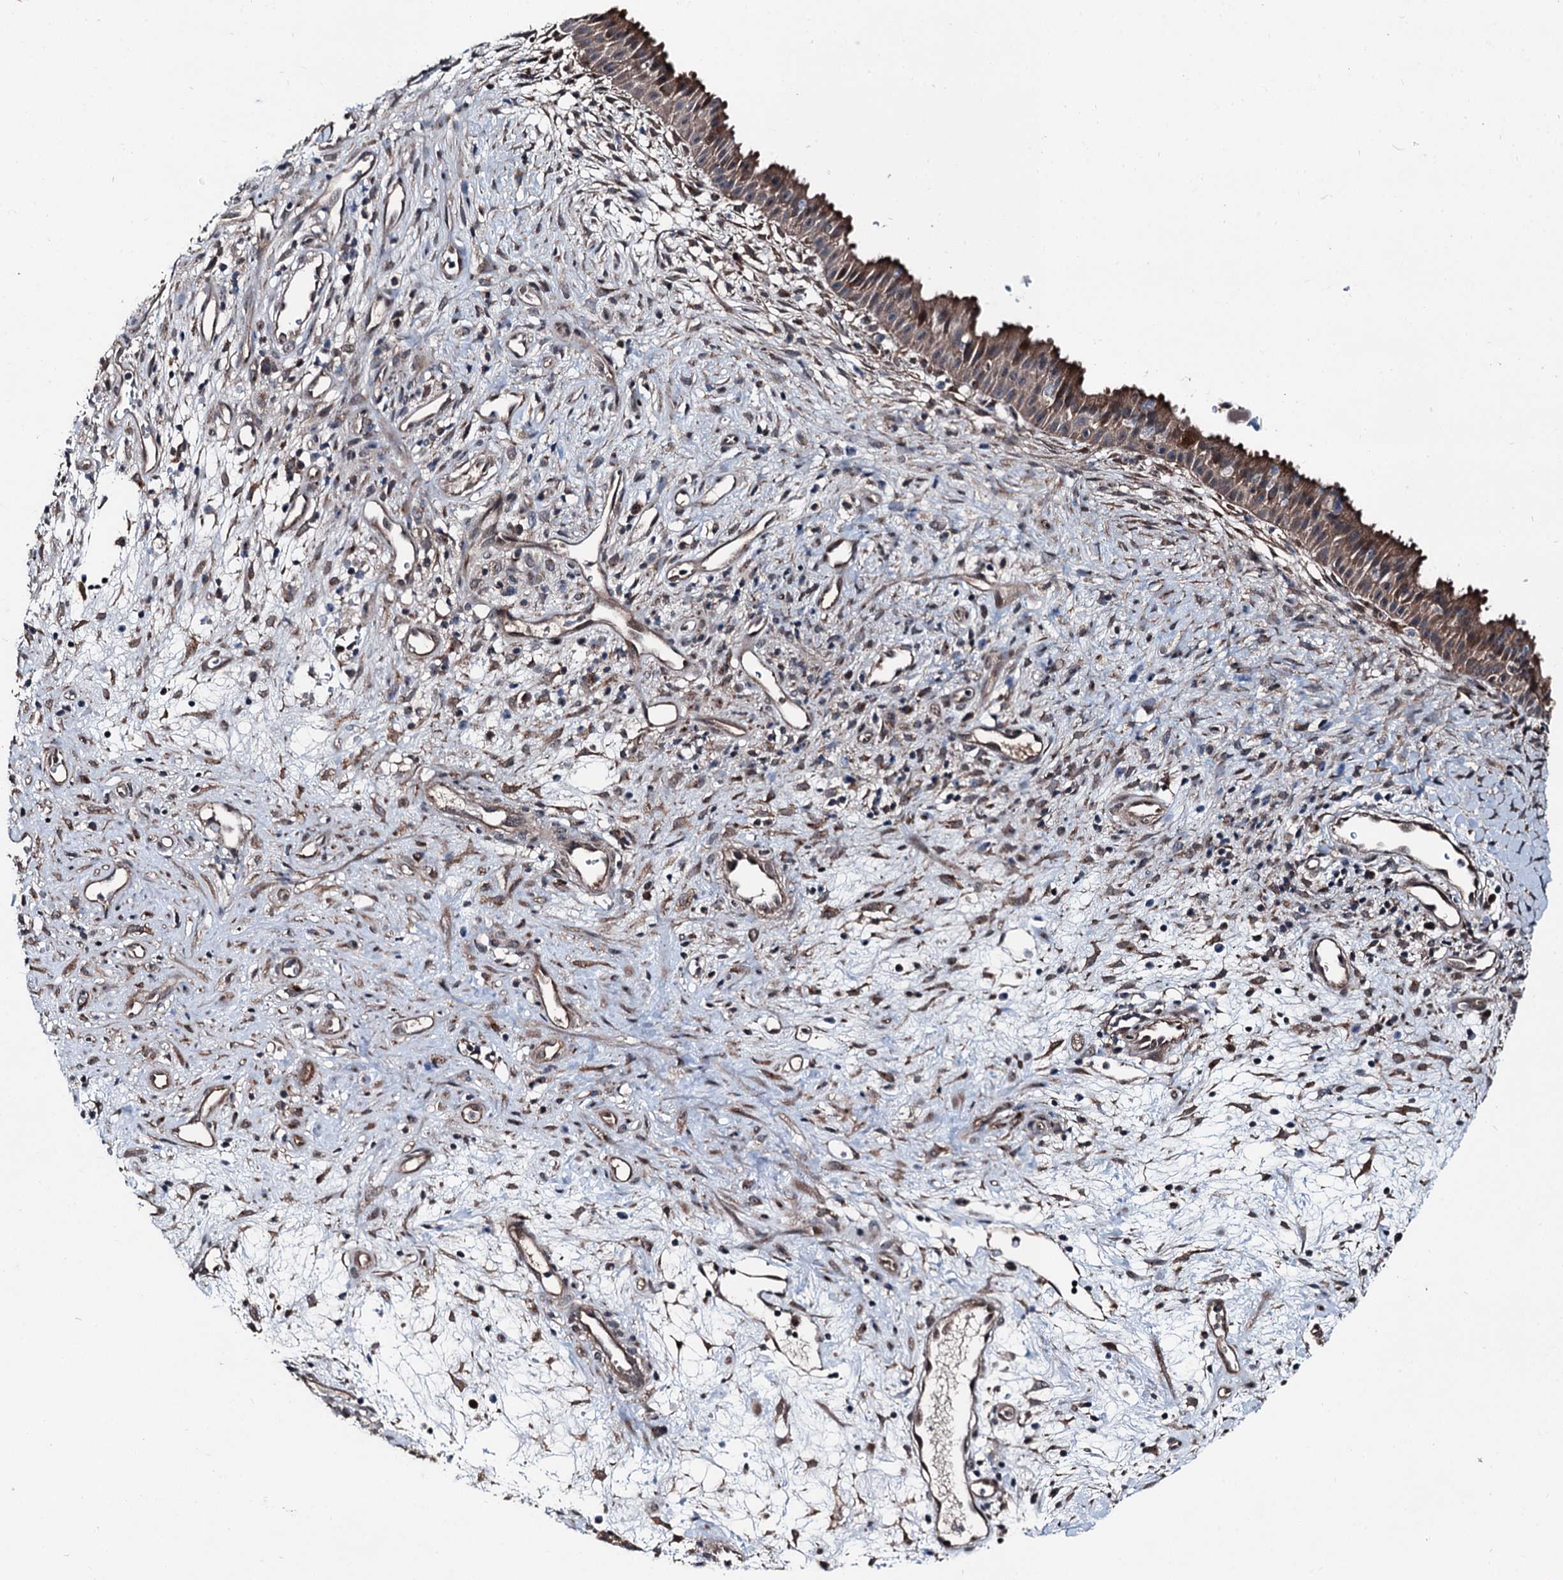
{"staining": {"intensity": "moderate", "quantity": ">75%", "location": "cytoplasmic/membranous"}, "tissue": "nasopharynx", "cell_type": "Respiratory epithelial cells", "image_type": "normal", "snomed": [{"axis": "morphology", "description": "Normal tissue, NOS"}, {"axis": "topography", "description": "Nasopharynx"}], "caption": "Immunohistochemical staining of normal human nasopharynx exhibits >75% levels of moderate cytoplasmic/membranous protein staining in approximately >75% of respiratory epithelial cells.", "gene": "PSMD13", "patient": {"sex": "male", "age": 22}}